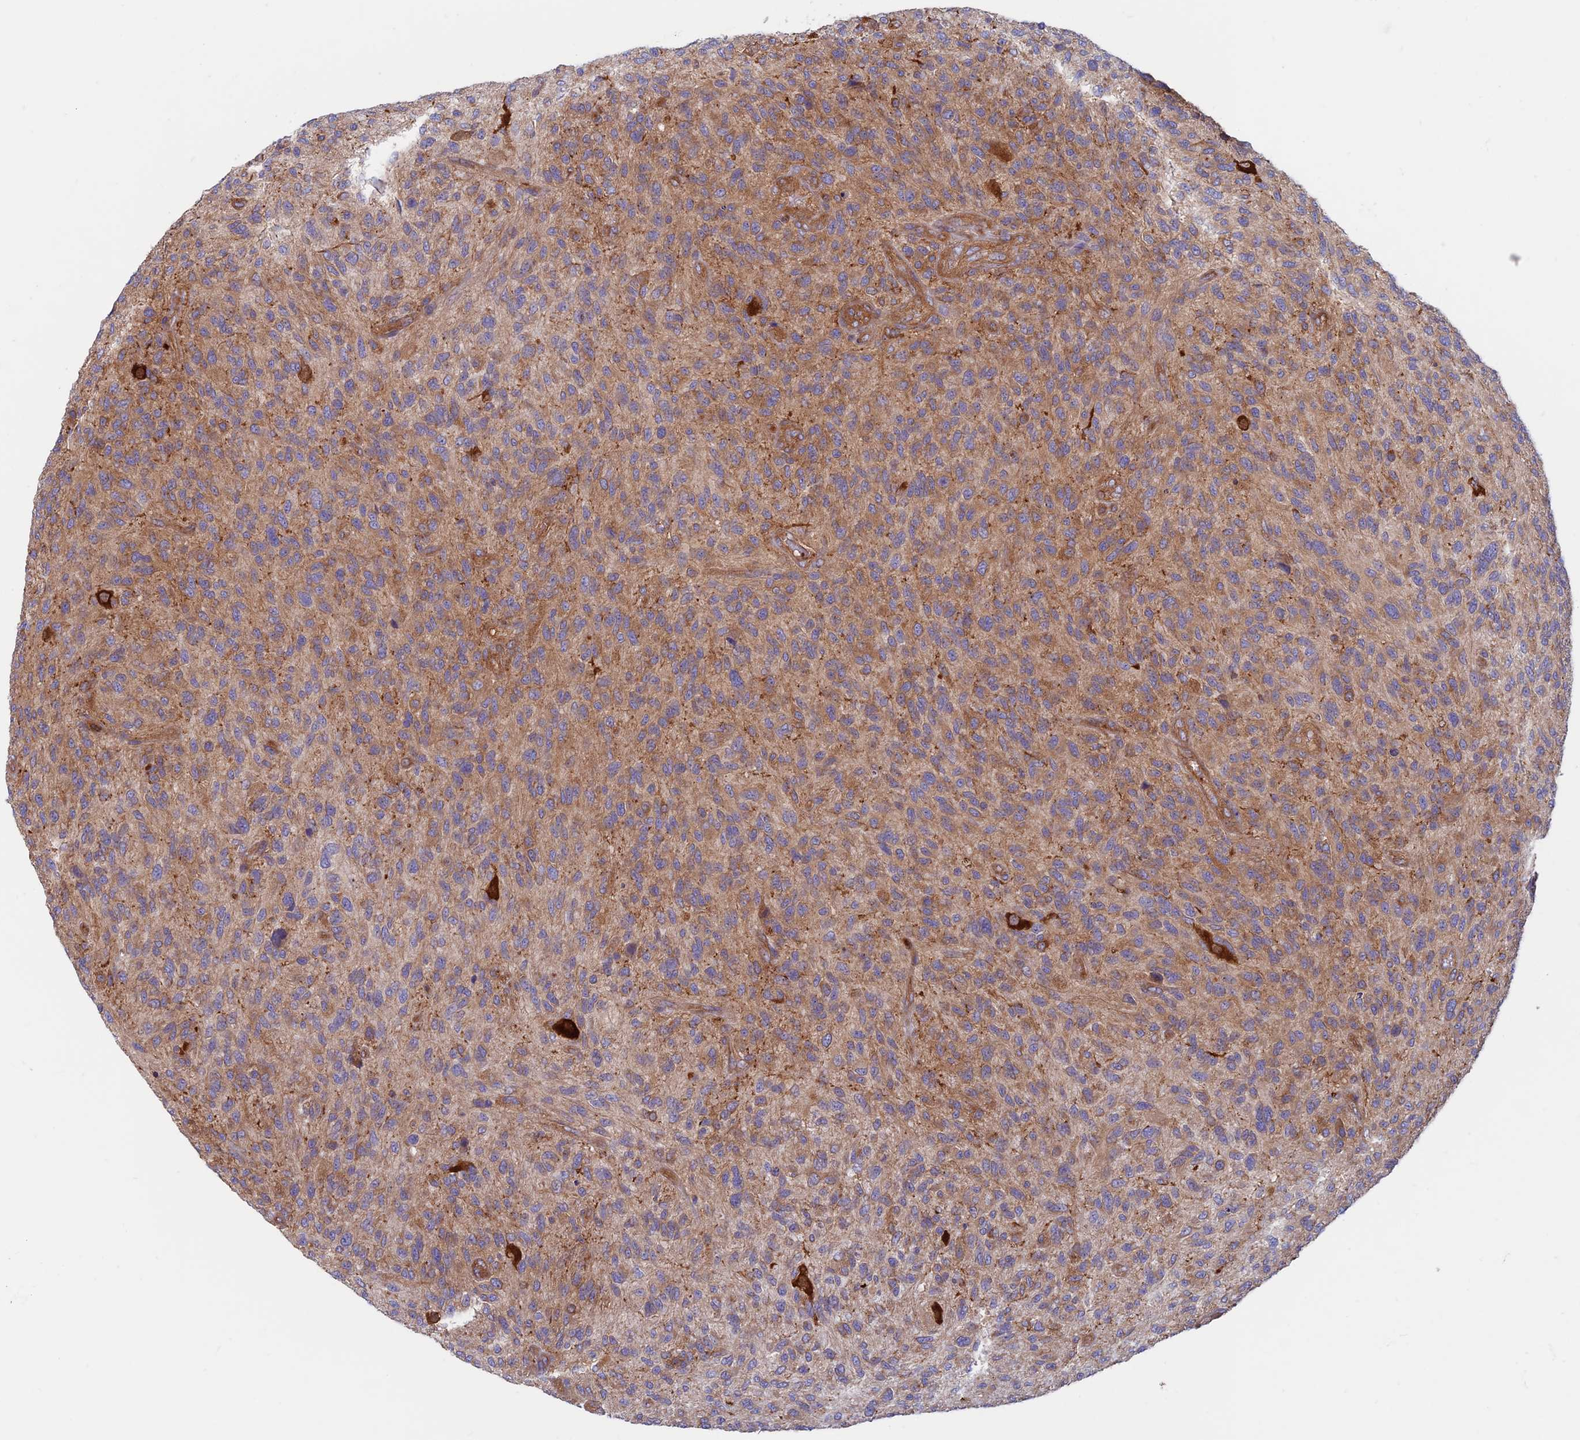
{"staining": {"intensity": "moderate", "quantity": "25%-75%", "location": "cytoplasmic/membranous"}, "tissue": "glioma", "cell_type": "Tumor cells", "image_type": "cancer", "snomed": [{"axis": "morphology", "description": "Glioma, malignant, High grade"}, {"axis": "topography", "description": "Brain"}], "caption": "Glioma was stained to show a protein in brown. There is medium levels of moderate cytoplasmic/membranous staining in approximately 25%-75% of tumor cells.", "gene": "DNM1L", "patient": {"sex": "male", "age": 47}}